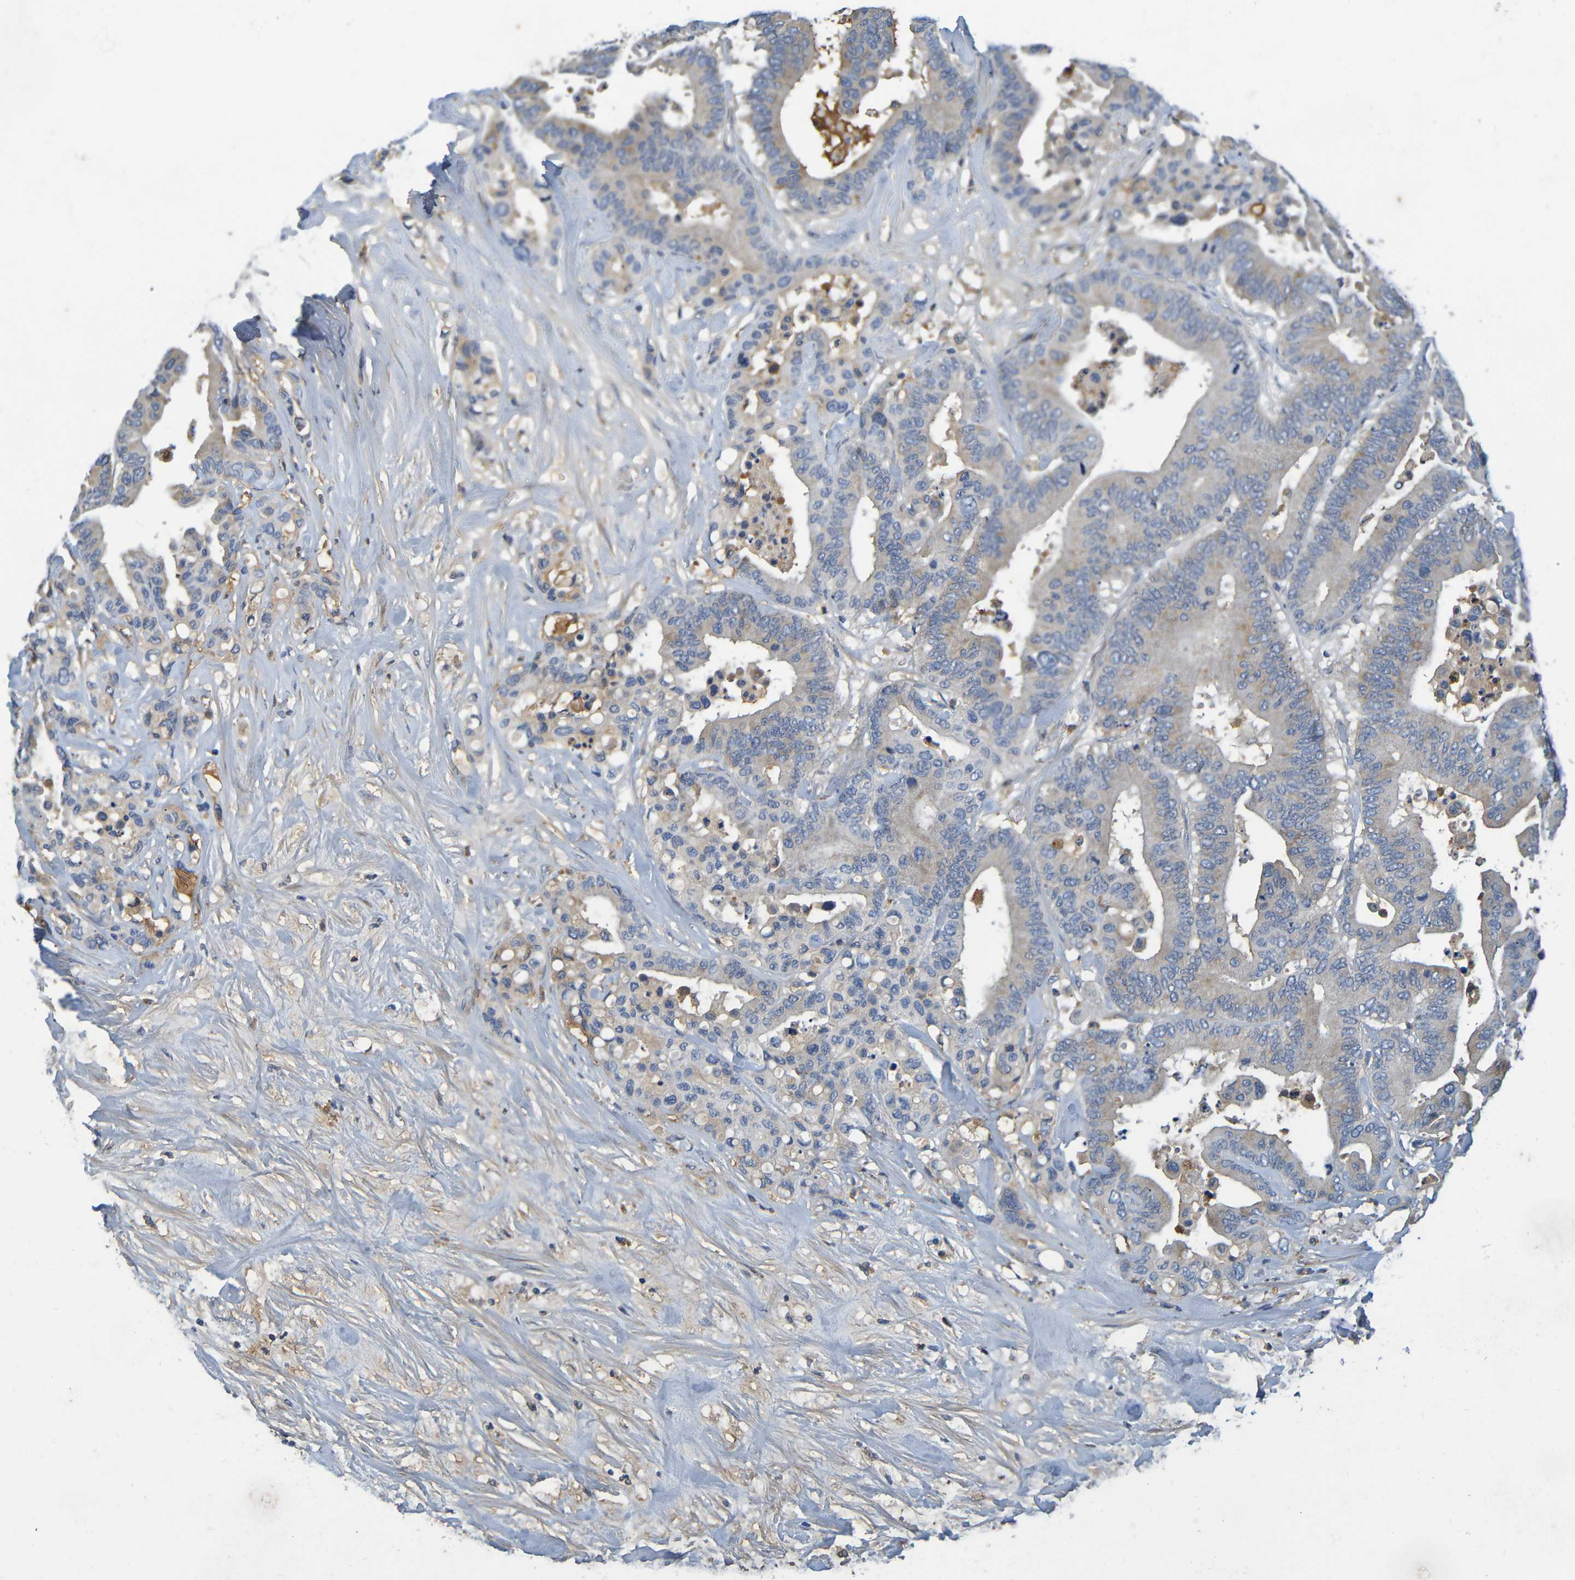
{"staining": {"intensity": "weak", "quantity": "25%-75%", "location": "cytoplasmic/membranous"}, "tissue": "colorectal cancer", "cell_type": "Tumor cells", "image_type": "cancer", "snomed": [{"axis": "morphology", "description": "Normal tissue, NOS"}, {"axis": "morphology", "description": "Adenocarcinoma, NOS"}, {"axis": "topography", "description": "Colon"}], "caption": "Colorectal cancer (adenocarcinoma) tissue demonstrates weak cytoplasmic/membranous positivity in about 25%-75% of tumor cells The staining was performed using DAB to visualize the protein expression in brown, while the nuclei were stained in blue with hematoxylin (Magnification: 20x).", "gene": "C1QA", "patient": {"sex": "male", "age": 82}}